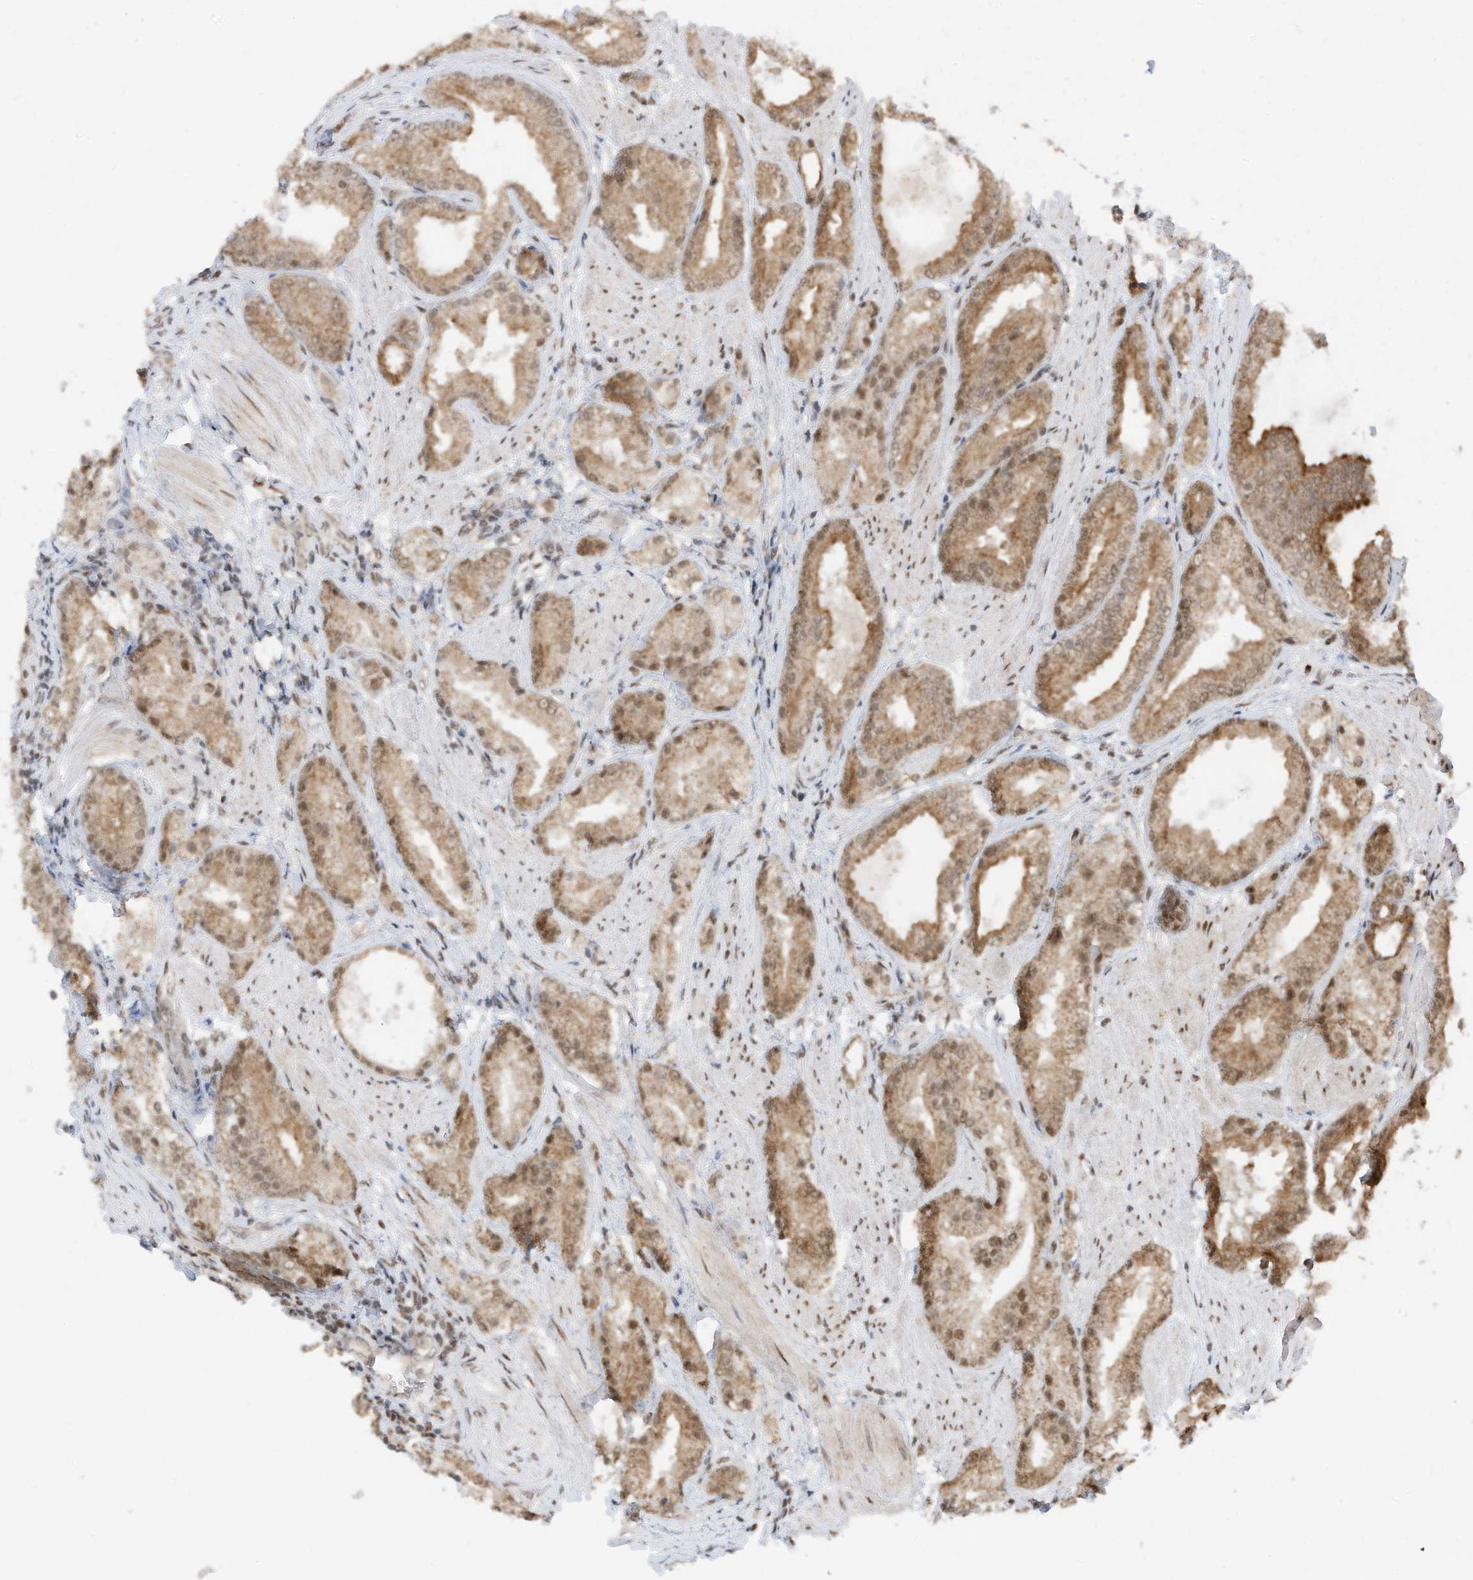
{"staining": {"intensity": "moderate", "quantity": ">75%", "location": "cytoplasmic/membranous,nuclear"}, "tissue": "prostate cancer", "cell_type": "Tumor cells", "image_type": "cancer", "snomed": [{"axis": "morphology", "description": "Adenocarcinoma, Low grade"}, {"axis": "topography", "description": "Prostate"}], "caption": "Moderate cytoplasmic/membranous and nuclear staining is present in approximately >75% of tumor cells in prostate cancer.", "gene": "AURKAIP1", "patient": {"sex": "male", "age": 67}}